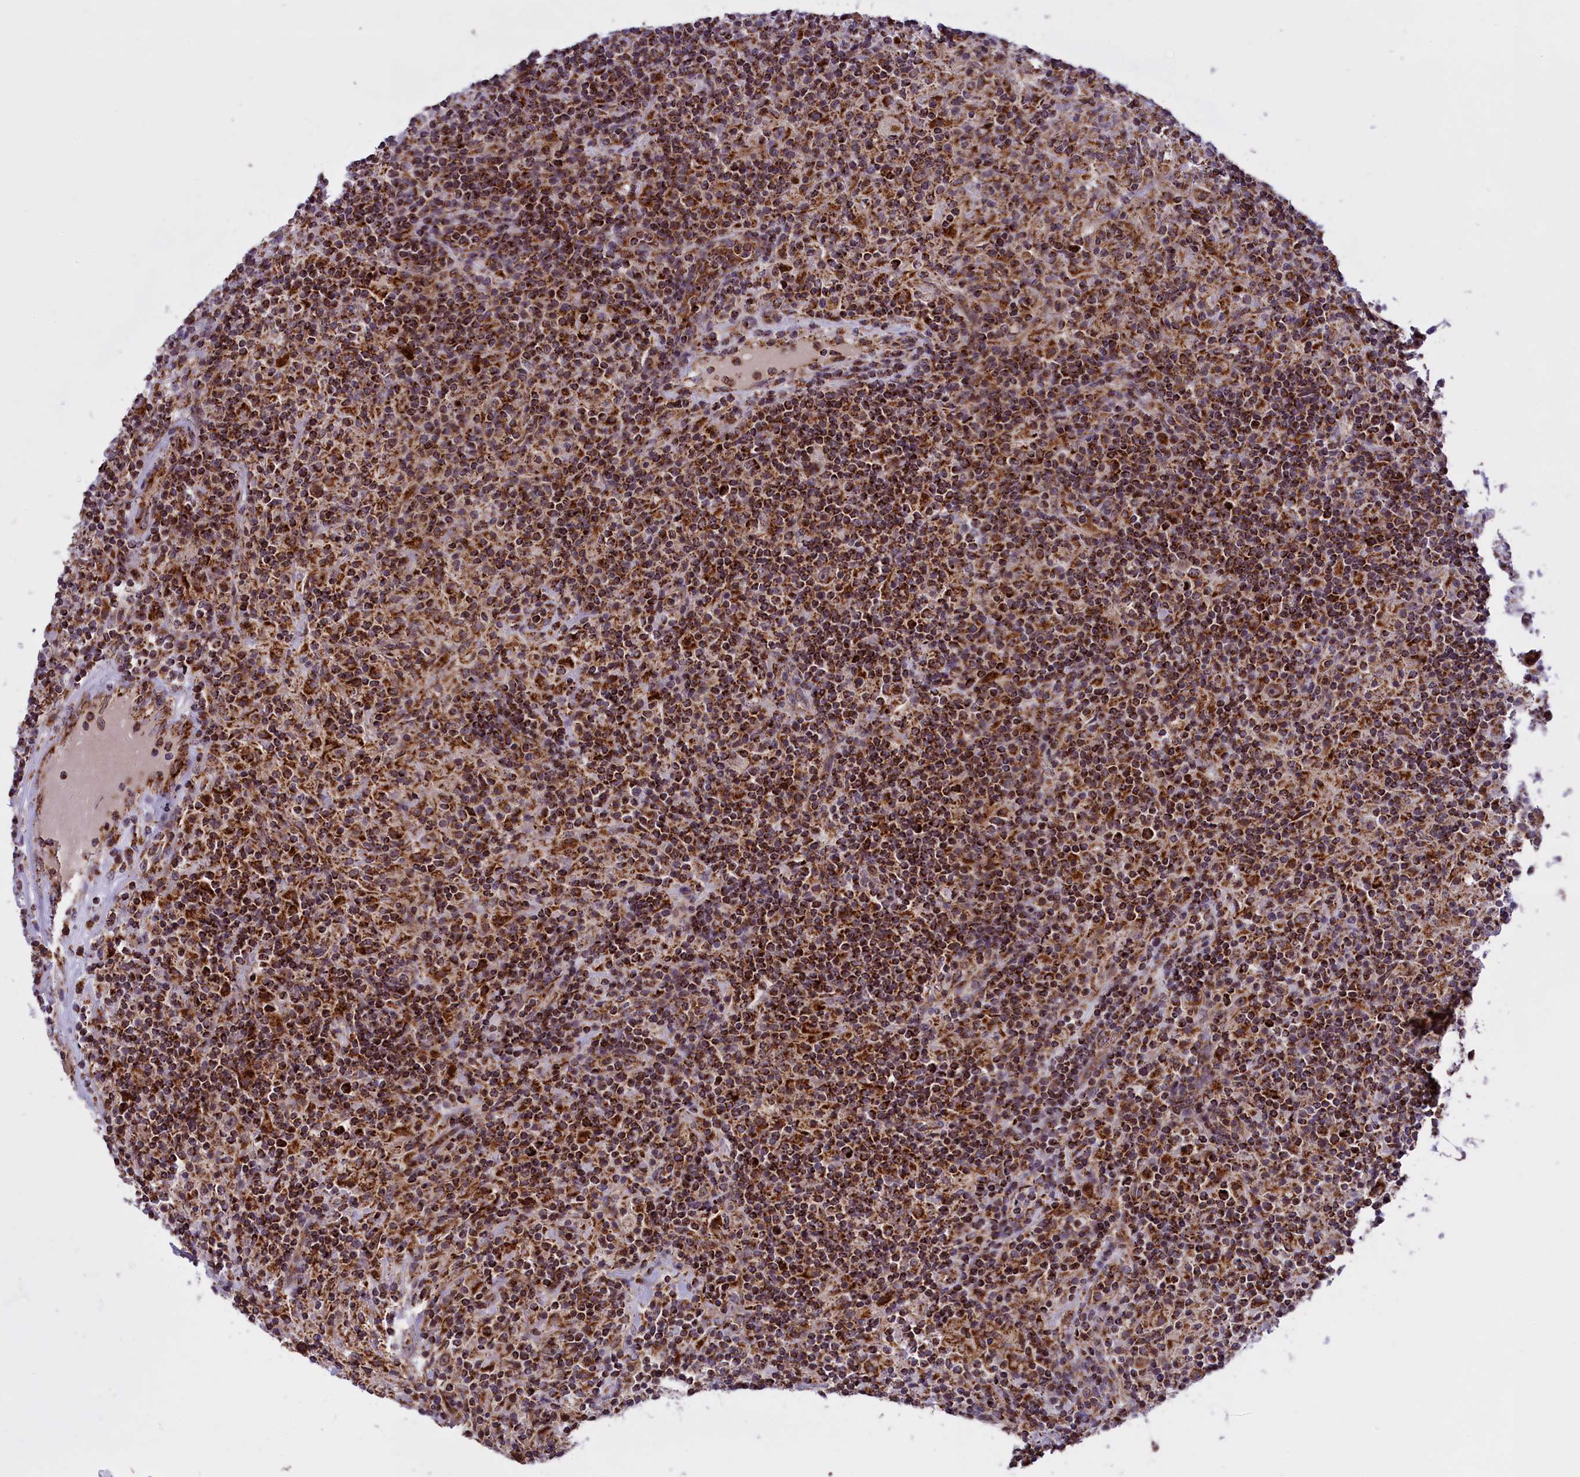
{"staining": {"intensity": "moderate", "quantity": ">75%", "location": "cytoplasmic/membranous"}, "tissue": "lymphoma", "cell_type": "Tumor cells", "image_type": "cancer", "snomed": [{"axis": "morphology", "description": "Hodgkin's disease, NOS"}, {"axis": "topography", "description": "Lymph node"}], "caption": "Immunohistochemical staining of Hodgkin's disease reveals medium levels of moderate cytoplasmic/membranous expression in approximately >75% of tumor cells.", "gene": "NDUFS5", "patient": {"sex": "male", "age": 70}}